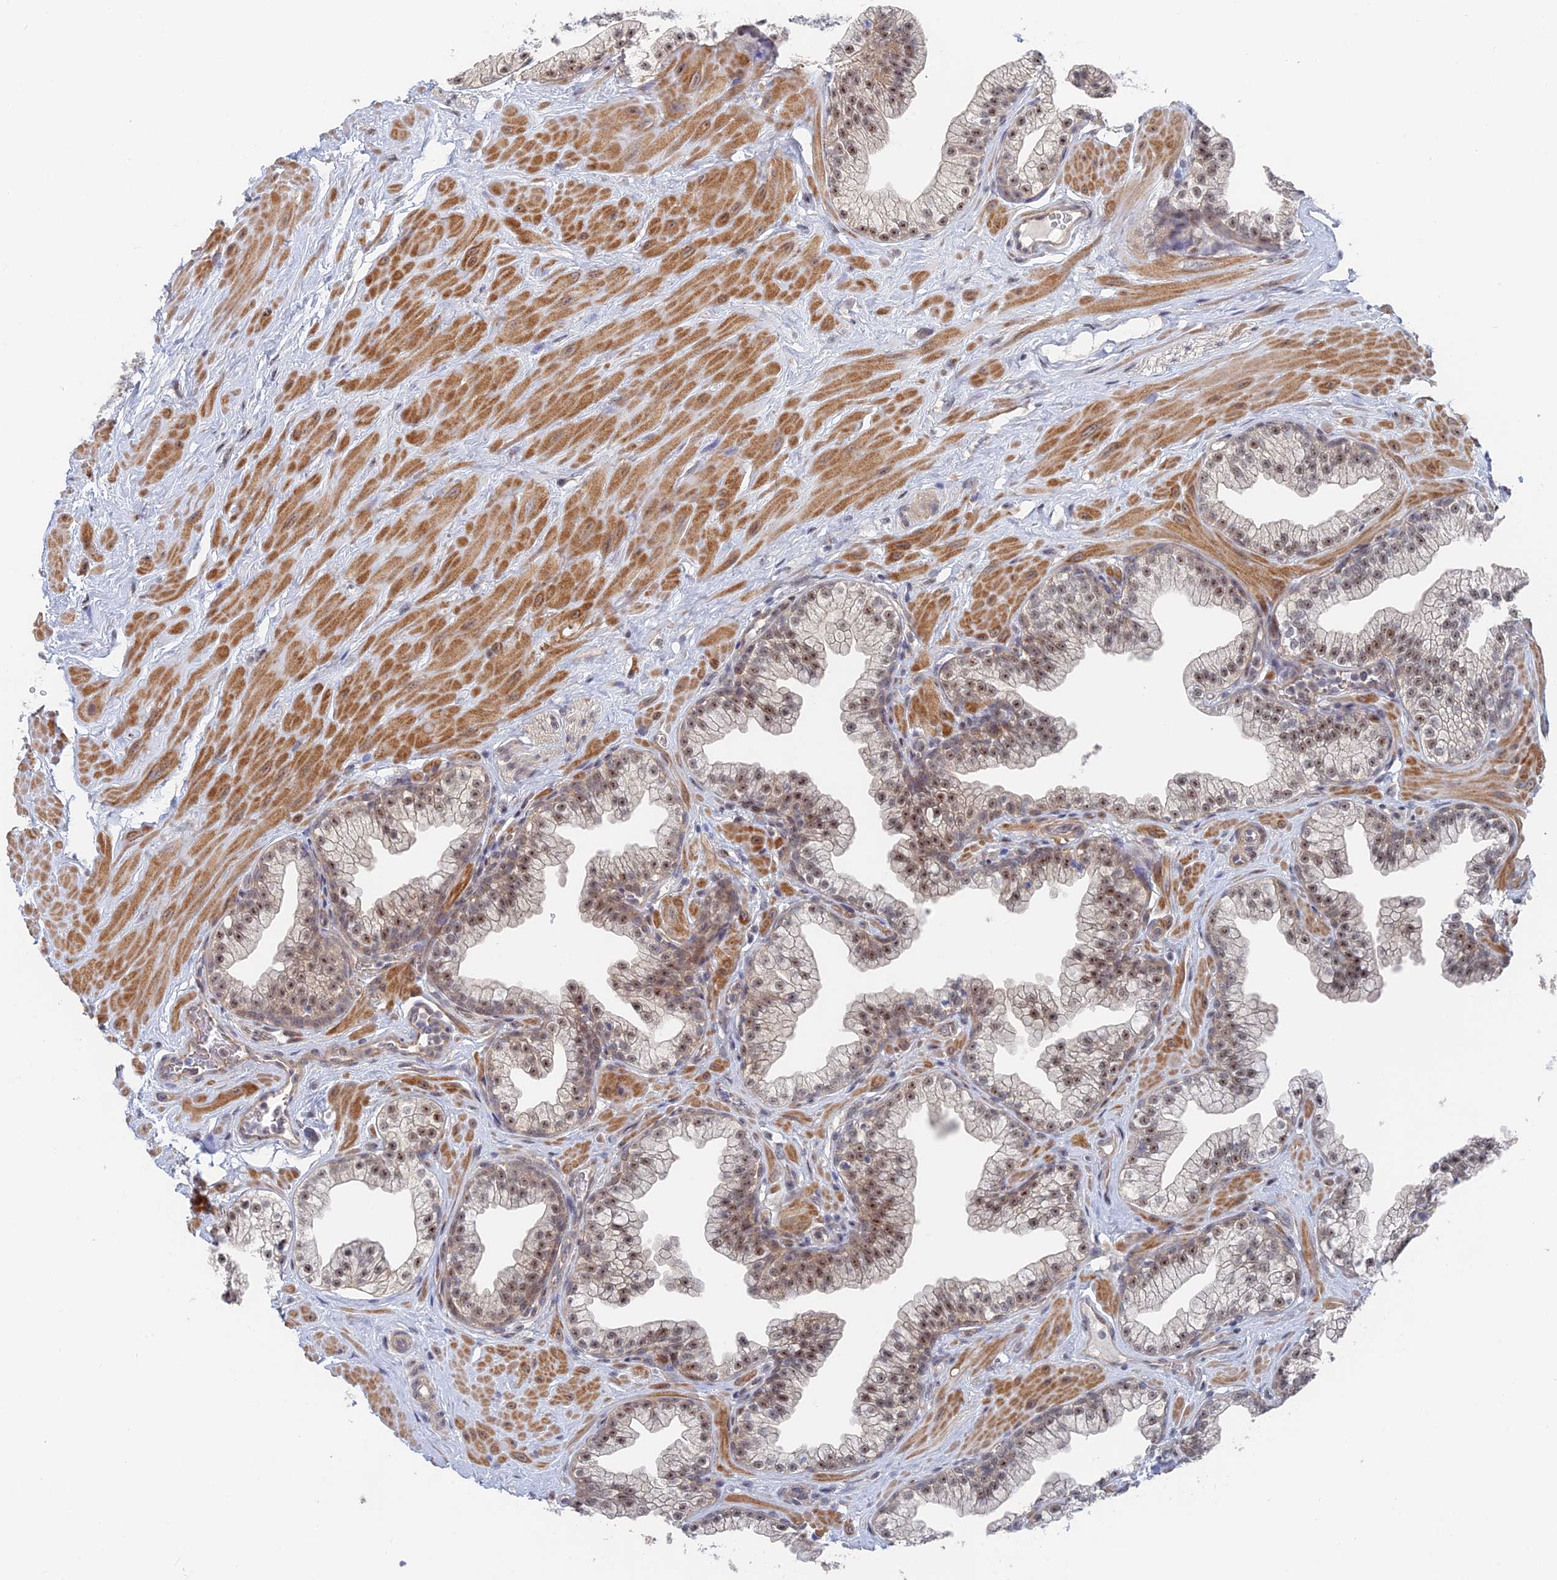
{"staining": {"intensity": "moderate", "quantity": "25%-75%", "location": "nuclear"}, "tissue": "prostate", "cell_type": "Glandular cells", "image_type": "normal", "snomed": [{"axis": "morphology", "description": "Normal tissue, NOS"}, {"axis": "morphology", "description": "Urothelial carcinoma, Low grade"}, {"axis": "topography", "description": "Urinary bladder"}, {"axis": "topography", "description": "Prostate"}], "caption": "Immunohistochemical staining of benign prostate exhibits 25%-75% levels of moderate nuclear protein positivity in approximately 25%-75% of glandular cells.", "gene": "CFAP92", "patient": {"sex": "male", "age": 60}}